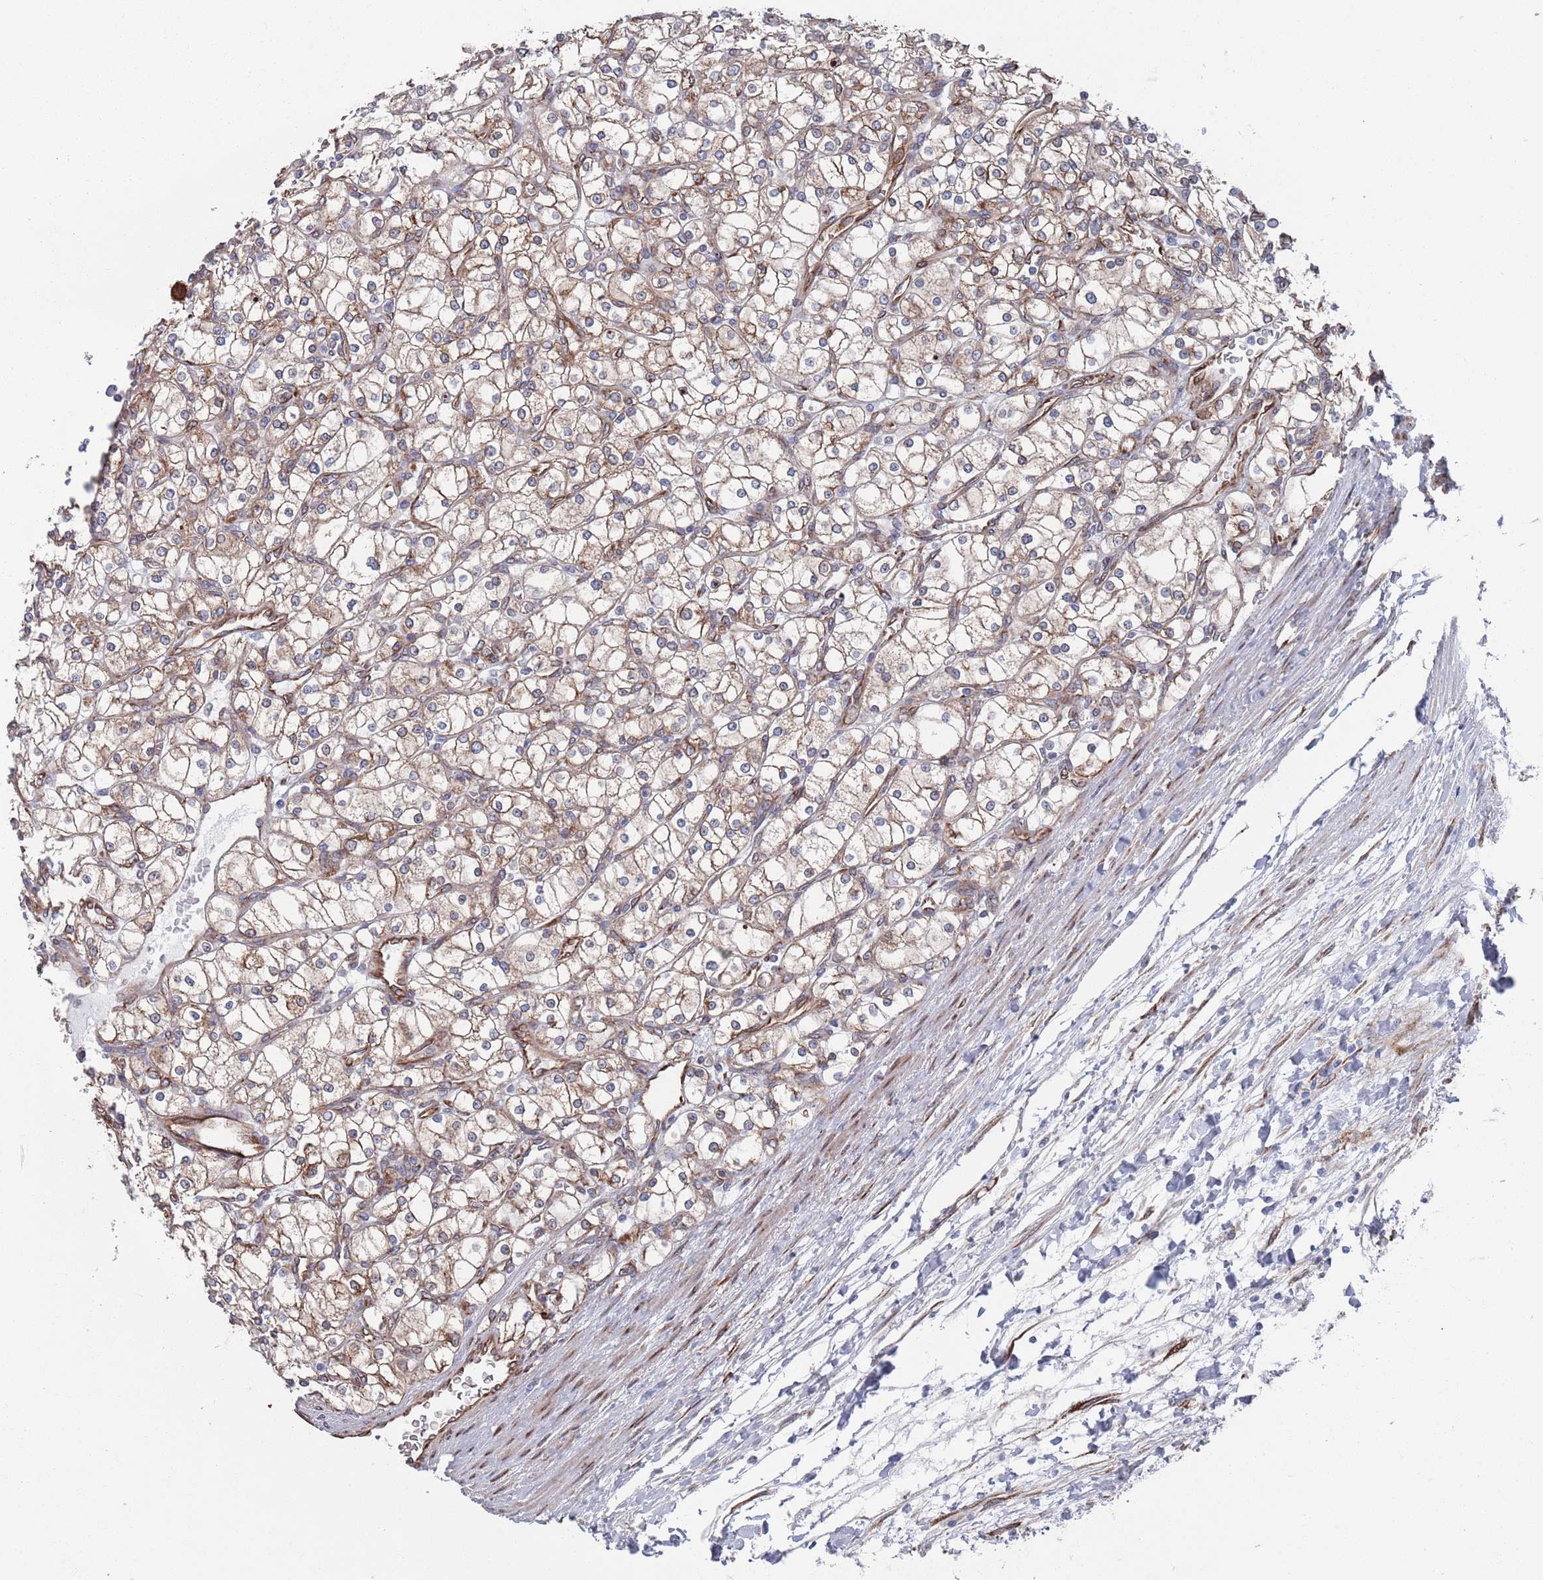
{"staining": {"intensity": "weak", "quantity": "25%-75%", "location": "cytoplasmic/membranous"}, "tissue": "renal cancer", "cell_type": "Tumor cells", "image_type": "cancer", "snomed": [{"axis": "morphology", "description": "Adenocarcinoma, NOS"}, {"axis": "topography", "description": "Kidney"}], "caption": "The immunohistochemical stain highlights weak cytoplasmic/membranous expression in tumor cells of renal cancer (adenocarcinoma) tissue.", "gene": "CCDC106", "patient": {"sex": "male", "age": 80}}